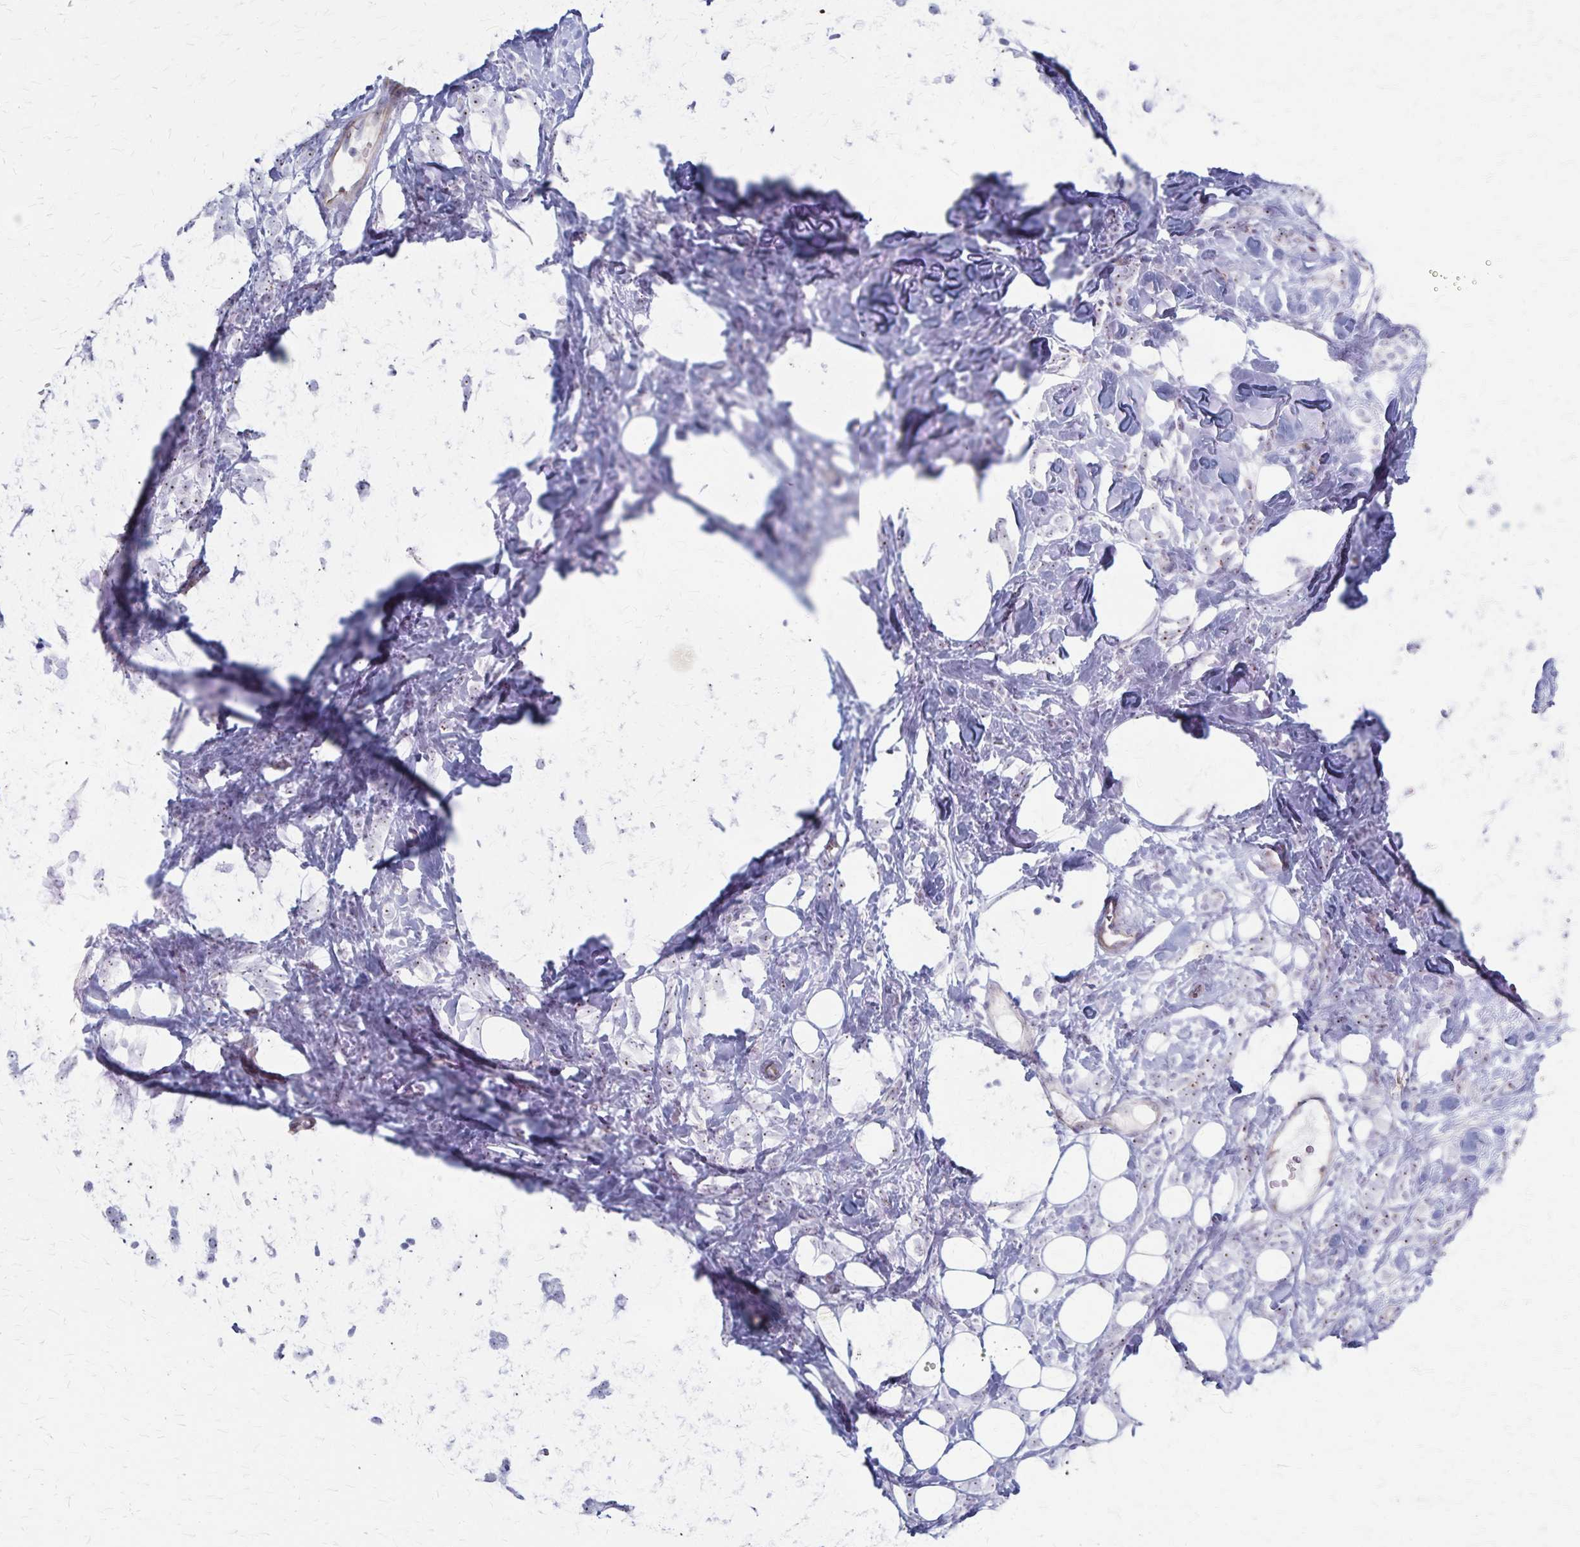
{"staining": {"intensity": "negative", "quantity": "none", "location": "none"}, "tissue": "breast cancer", "cell_type": "Tumor cells", "image_type": "cancer", "snomed": [{"axis": "morphology", "description": "Lobular carcinoma"}, {"axis": "topography", "description": "Breast"}], "caption": "There is no significant positivity in tumor cells of breast cancer.", "gene": "DLK2", "patient": {"sex": "female", "age": 49}}